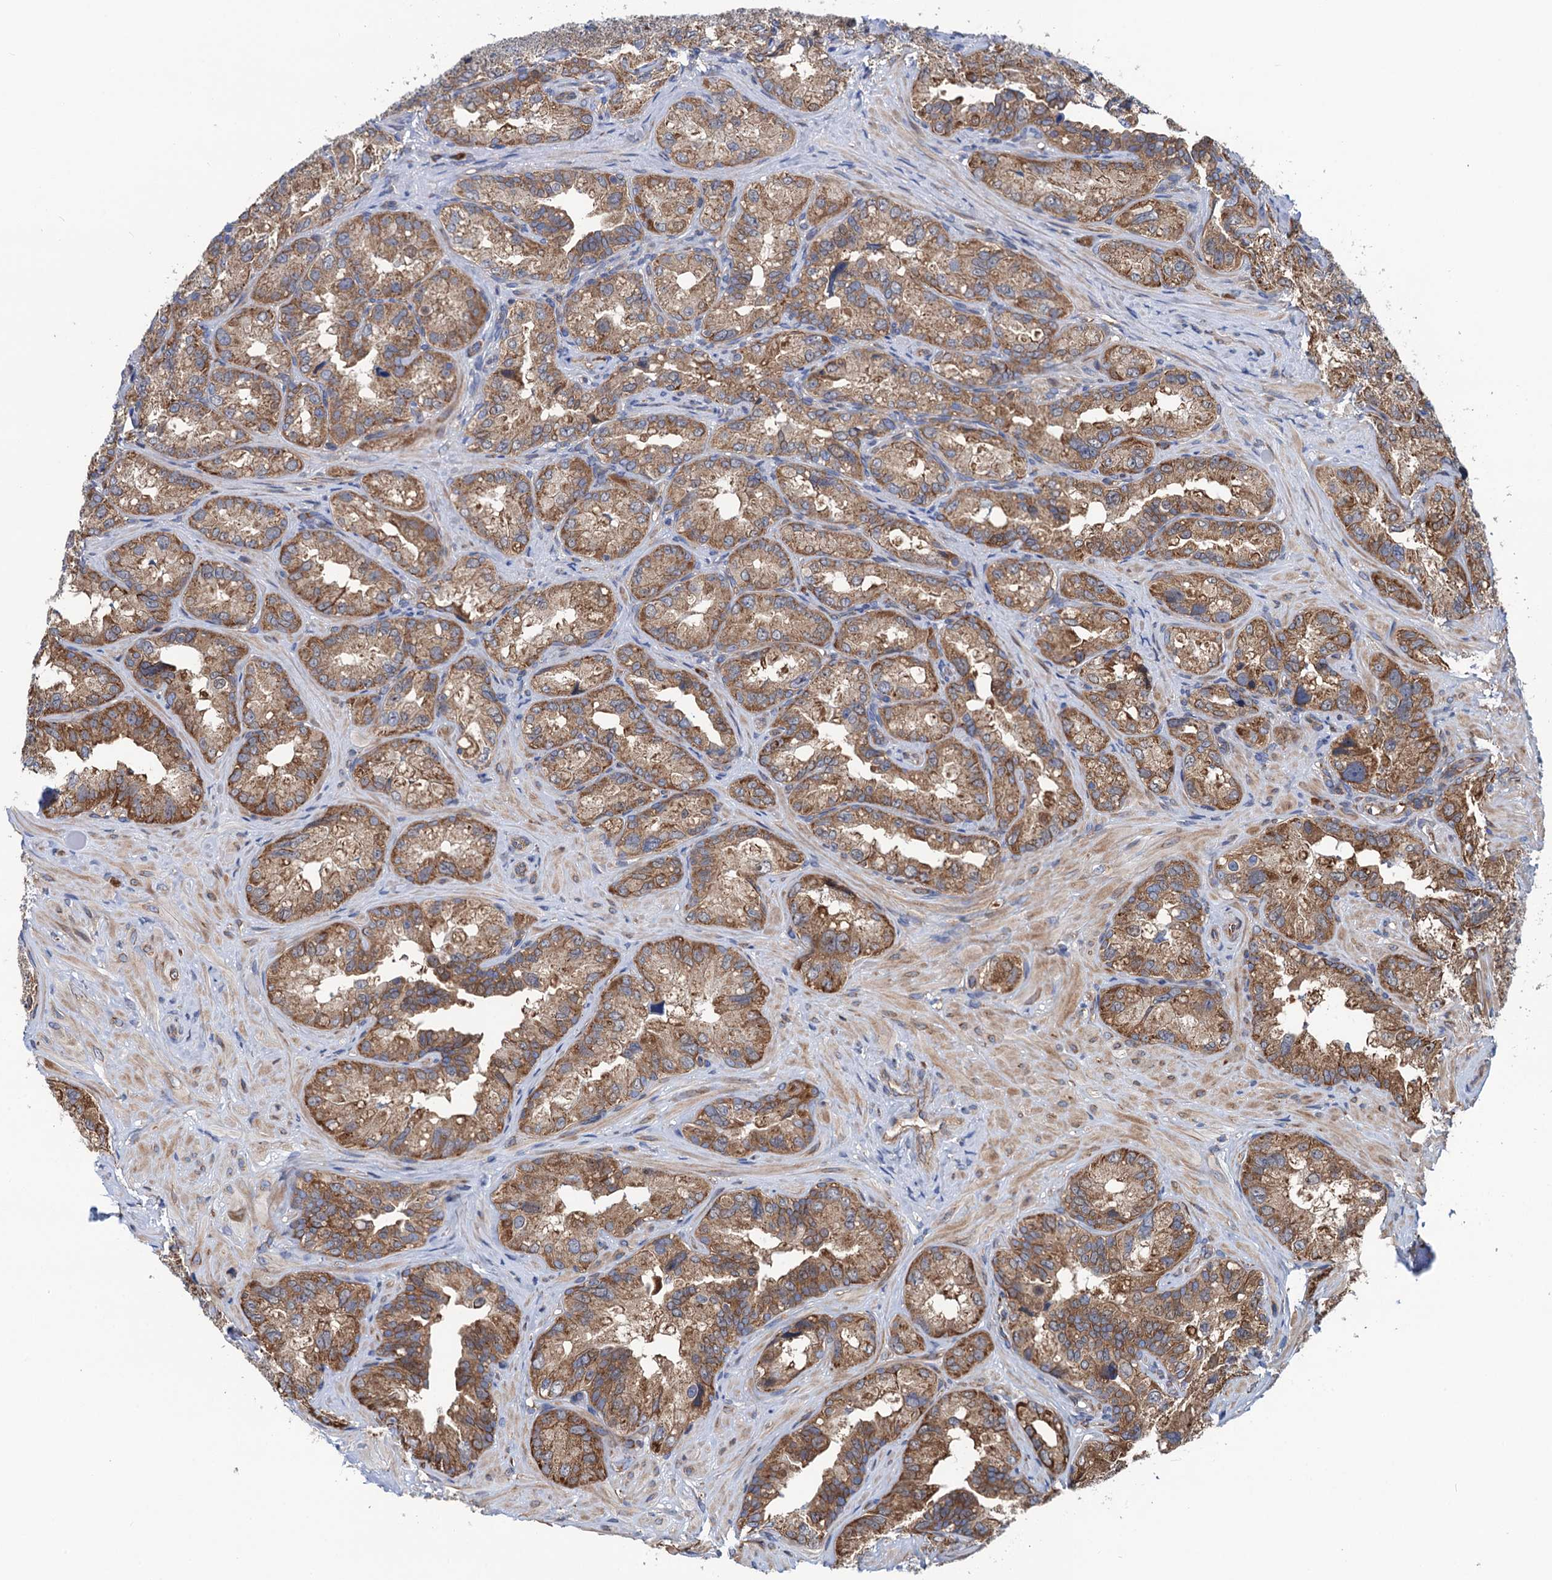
{"staining": {"intensity": "moderate", "quantity": ">75%", "location": "cytoplasmic/membranous"}, "tissue": "seminal vesicle", "cell_type": "Glandular cells", "image_type": "normal", "snomed": [{"axis": "morphology", "description": "Normal tissue, NOS"}, {"axis": "topography", "description": "Seminal veicle"}, {"axis": "topography", "description": "Peripheral nerve tissue"}], "caption": "Immunohistochemical staining of normal seminal vesicle reveals moderate cytoplasmic/membranous protein positivity in approximately >75% of glandular cells. The protein is shown in brown color, while the nuclei are stained blue.", "gene": "SLC12A7", "patient": {"sex": "male", "age": 67}}